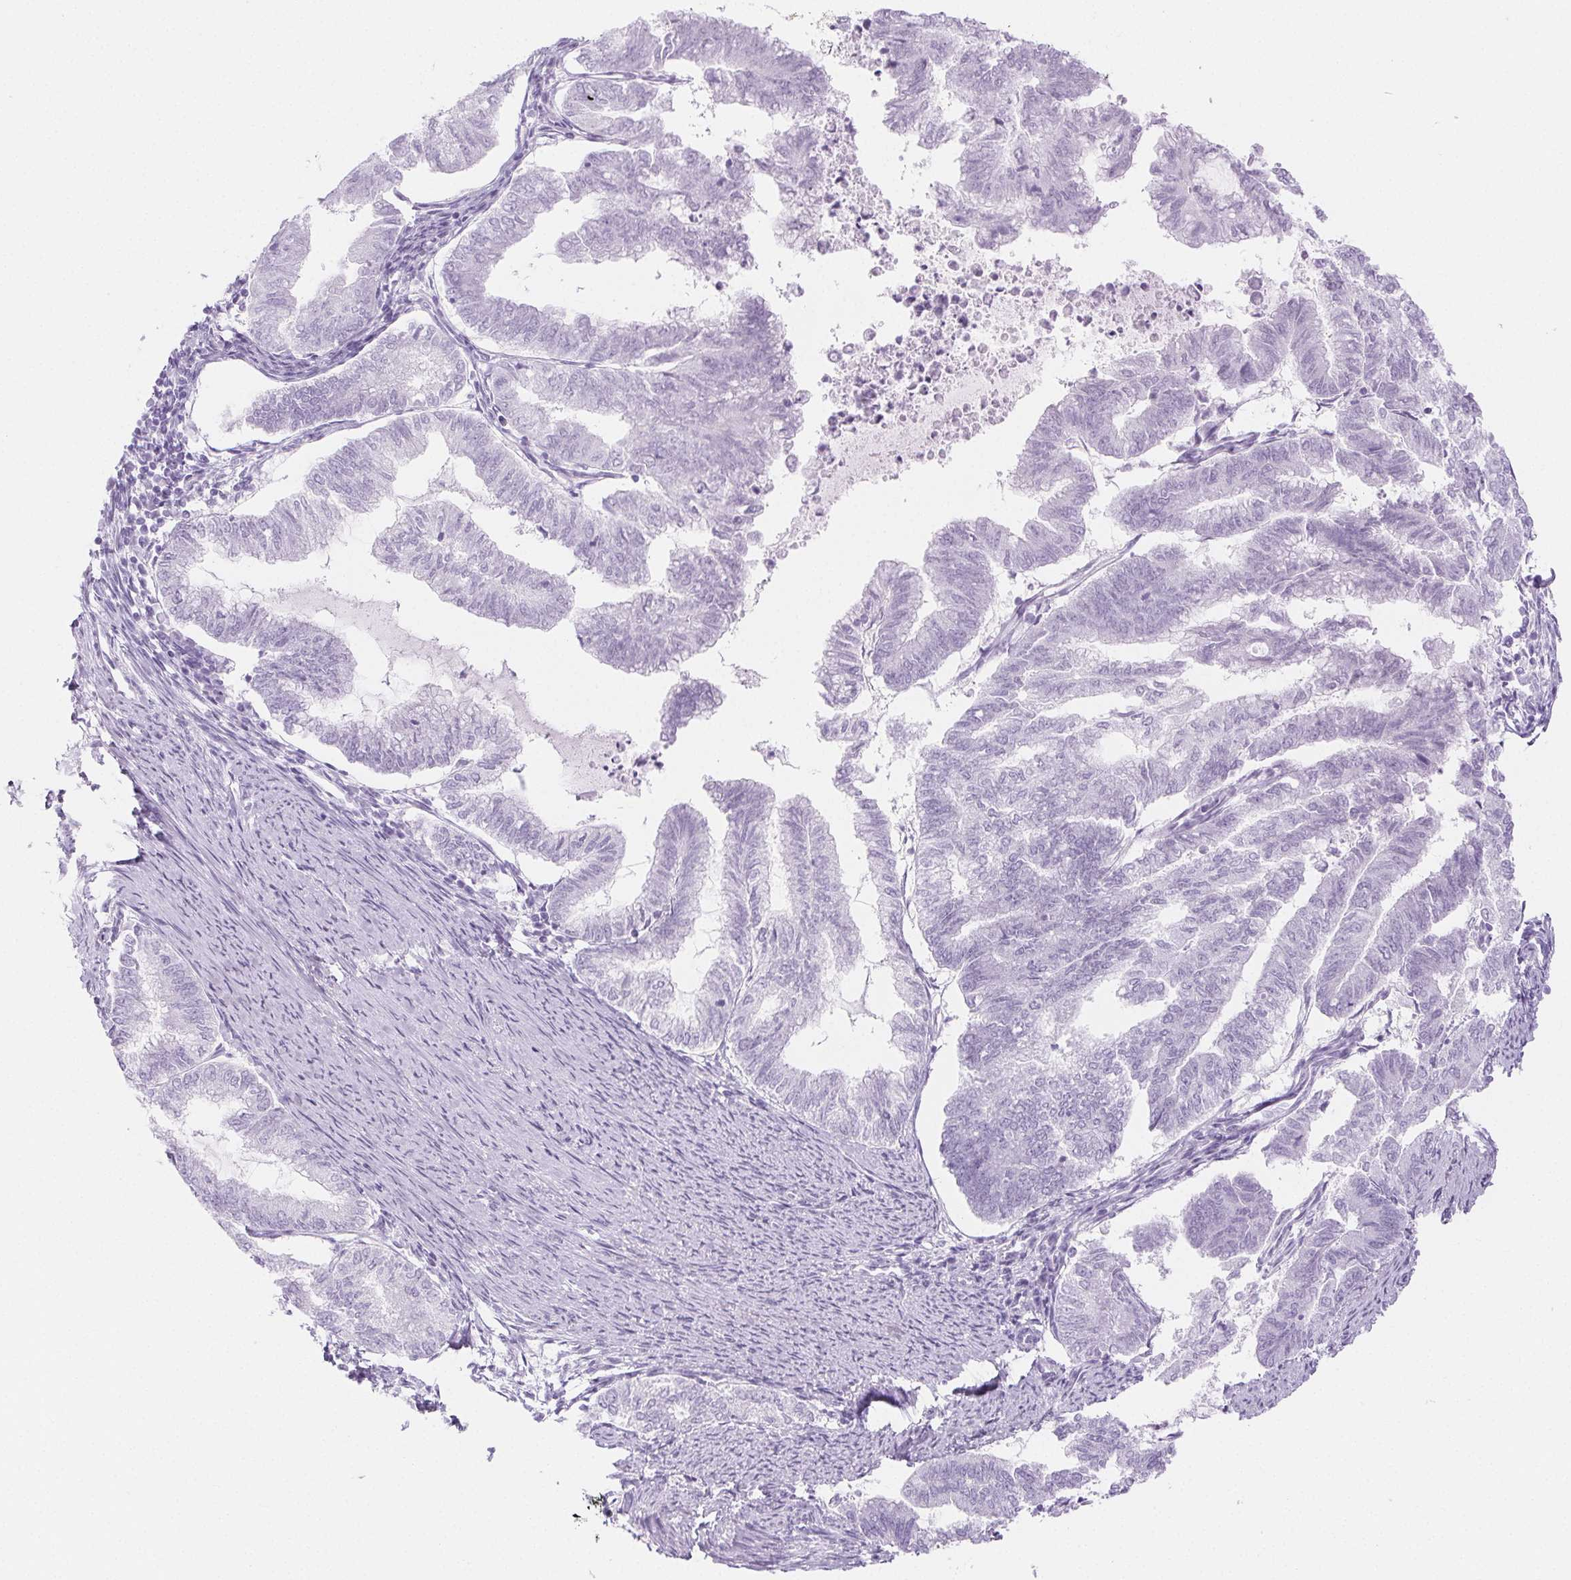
{"staining": {"intensity": "negative", "quantity": "none", "location": "none"}, "tissue": "endometrial cancer", "cell_type": "Tumor cells", "image_type": "cancer", "snomed": [{"axis": "morphology", "description": "Adenocarcinoma, NOS"}, {"axis": "topography", "description": "Endometrium"}], "caption": "Immunohistochemistry histopathology image of endometrial cancer (adenocarcinoma) stained for a protein (brown), which demonstrates no positivity in tumor cells.", "gene": "SPRR3", "patient": {"sex": "female", "age": 79}}